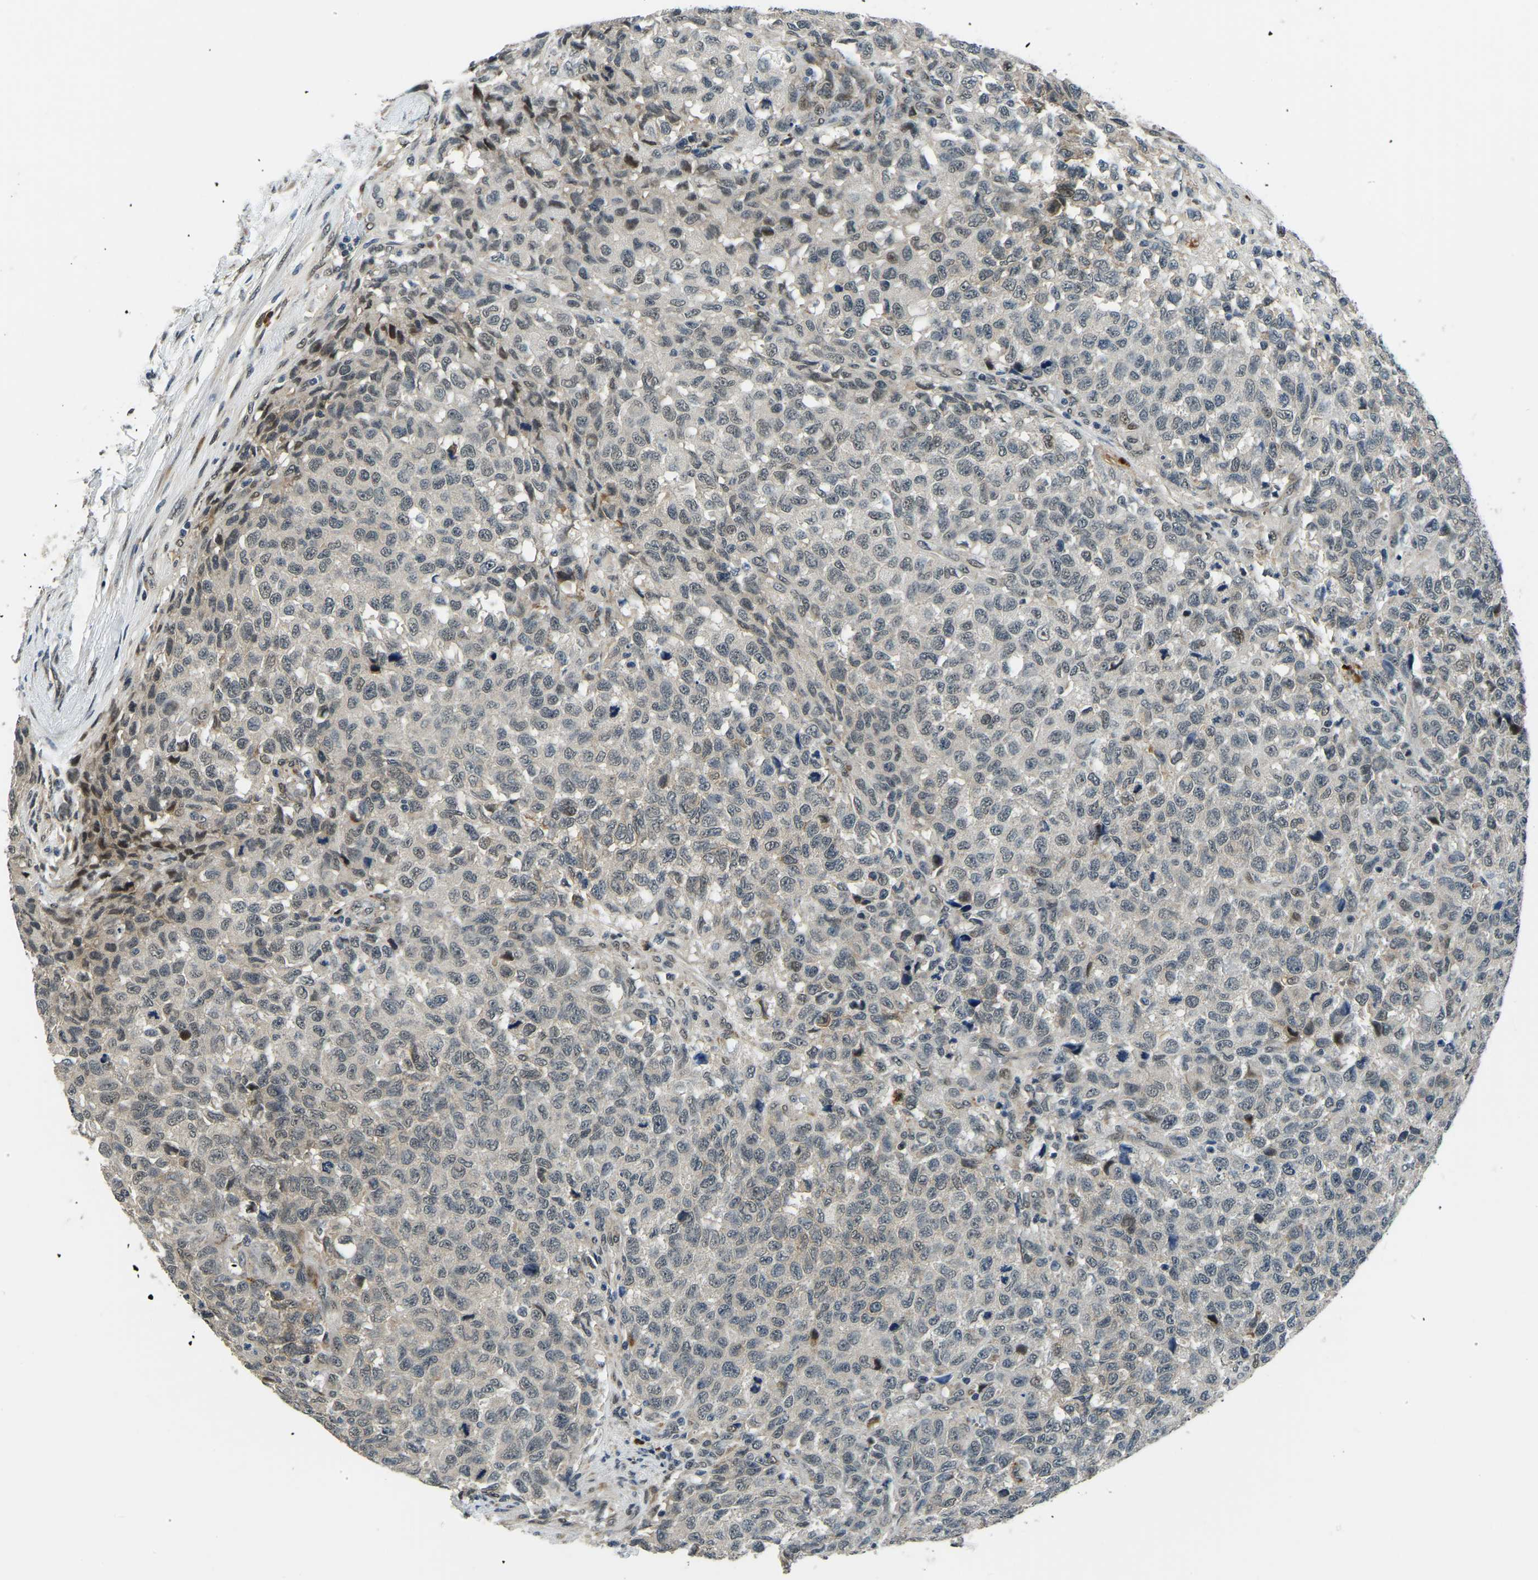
{"staining": {"intensity": "moderate", "quantity": "<25%", "location": "nuclear"}, "tissue": "testis cancer", "cell_type": "Tumor cells", "image_type": "cancer", "snomed": [{"axis": "morphology", "description": "Seminoma, NOS"}, {"axis": "topography", "description": "Testis"}], "caption": "DAB (3,3'-diaminobenzidine) immunohistochemical staining of testis cancer reveals moderate nuclear protein expression in approximately <25% of tumor cells.", "gene": "ING2", "patient": {"sex": "male", "age": 59}}